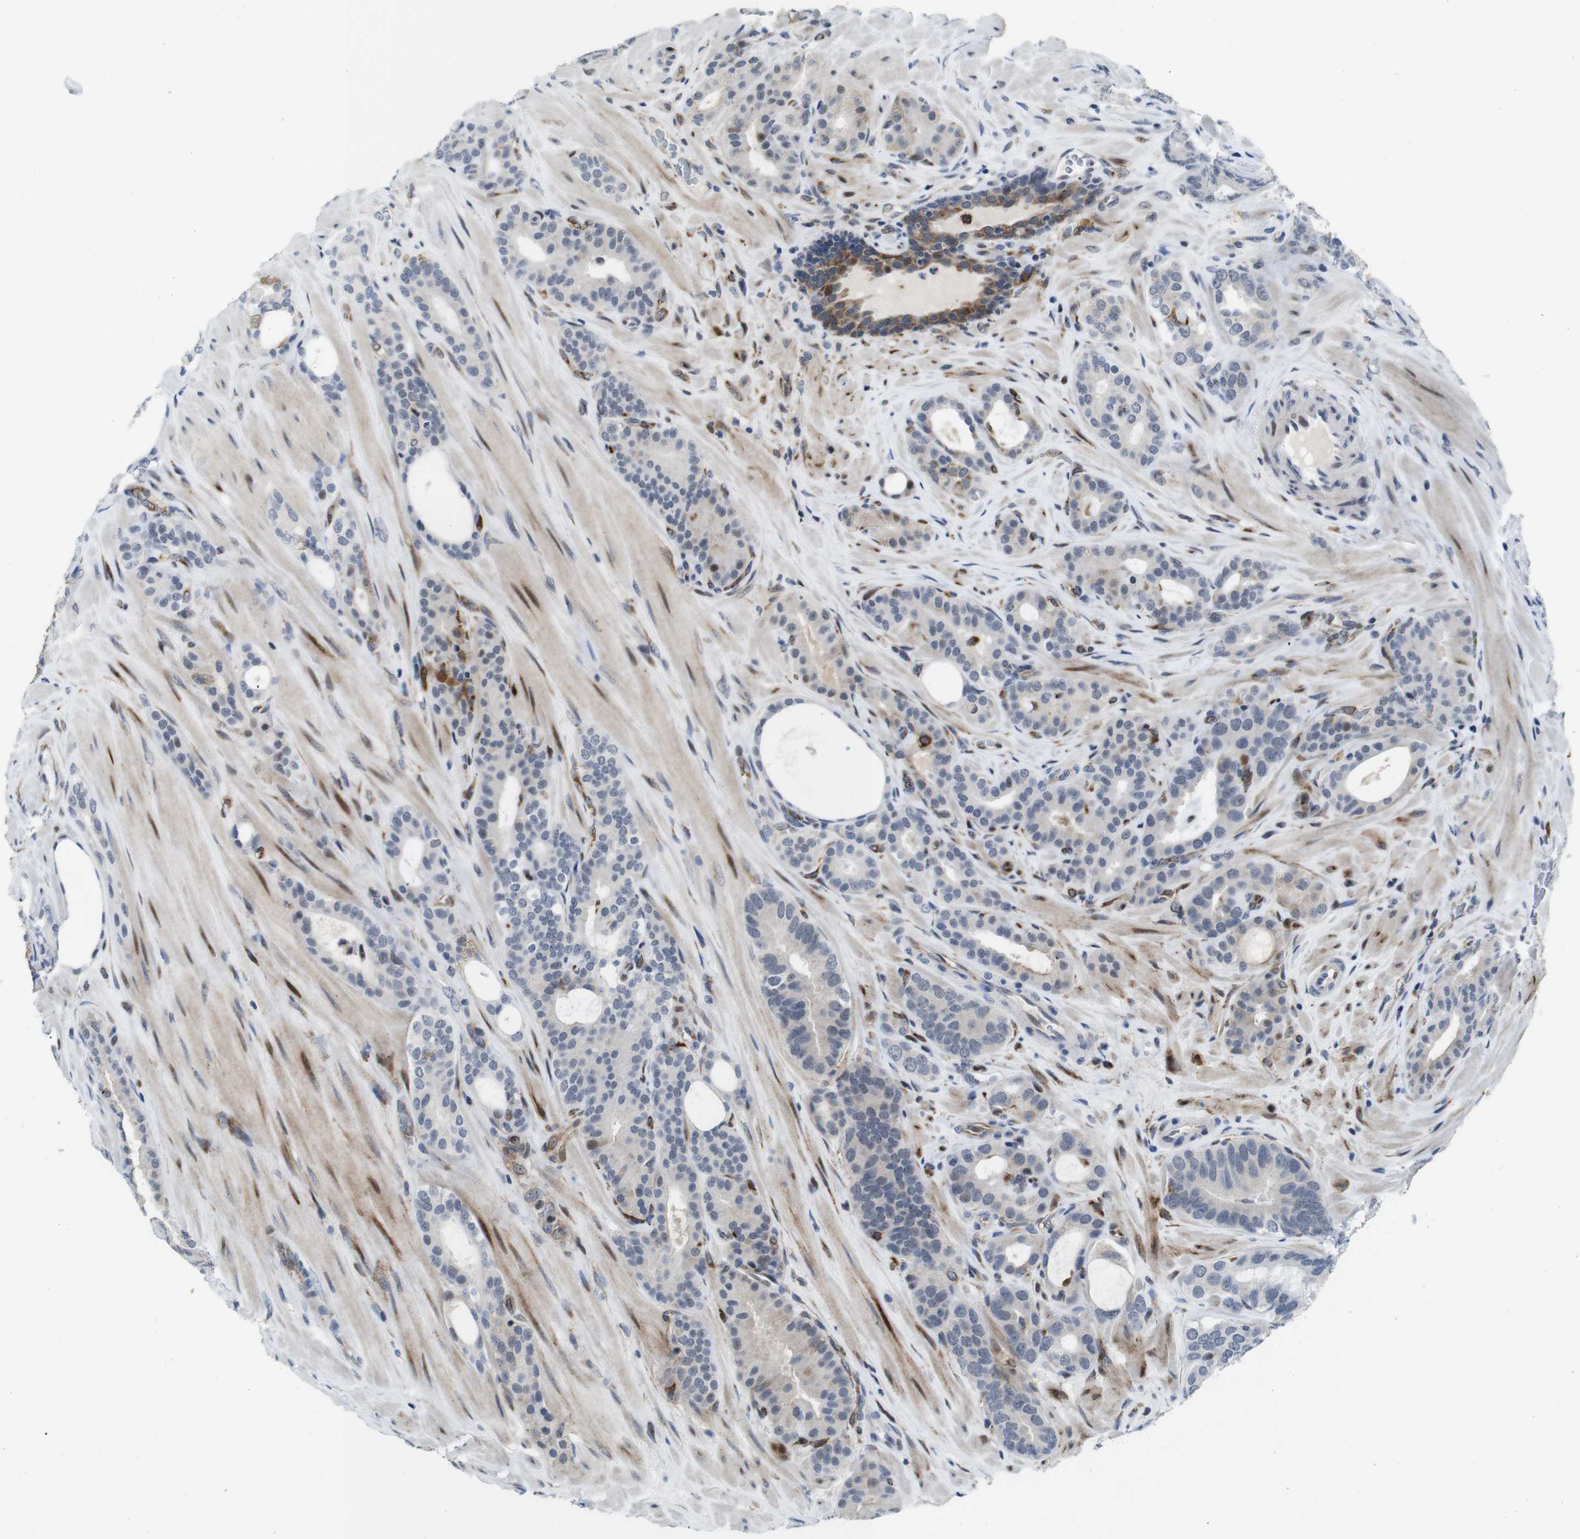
{"staining": {"intensity": "negative", "quantity": "none", "location": "none"}, "tissue": "prostate cancer", "cell_type": "Tumor cells", "image_type": "cancer", "snomed": [{"axis": "morphology", "description": "Adenocarcinoma, Low grade"}, {"axis": "topography", "description": "Prostate"}], "caption": "Tumor cells are negative for brown protein staining in adenocarcinoma (low-grade) (prostate). The staining was performed using DAB (3,3'-diaminobenzidine) to visualize the protein expression in brown, while the nuclei were stained in blue with hematoxylin (Magnification: 20x).", "gene": "EIF4G1", "patient": {"sex": "male", "age": 63}}